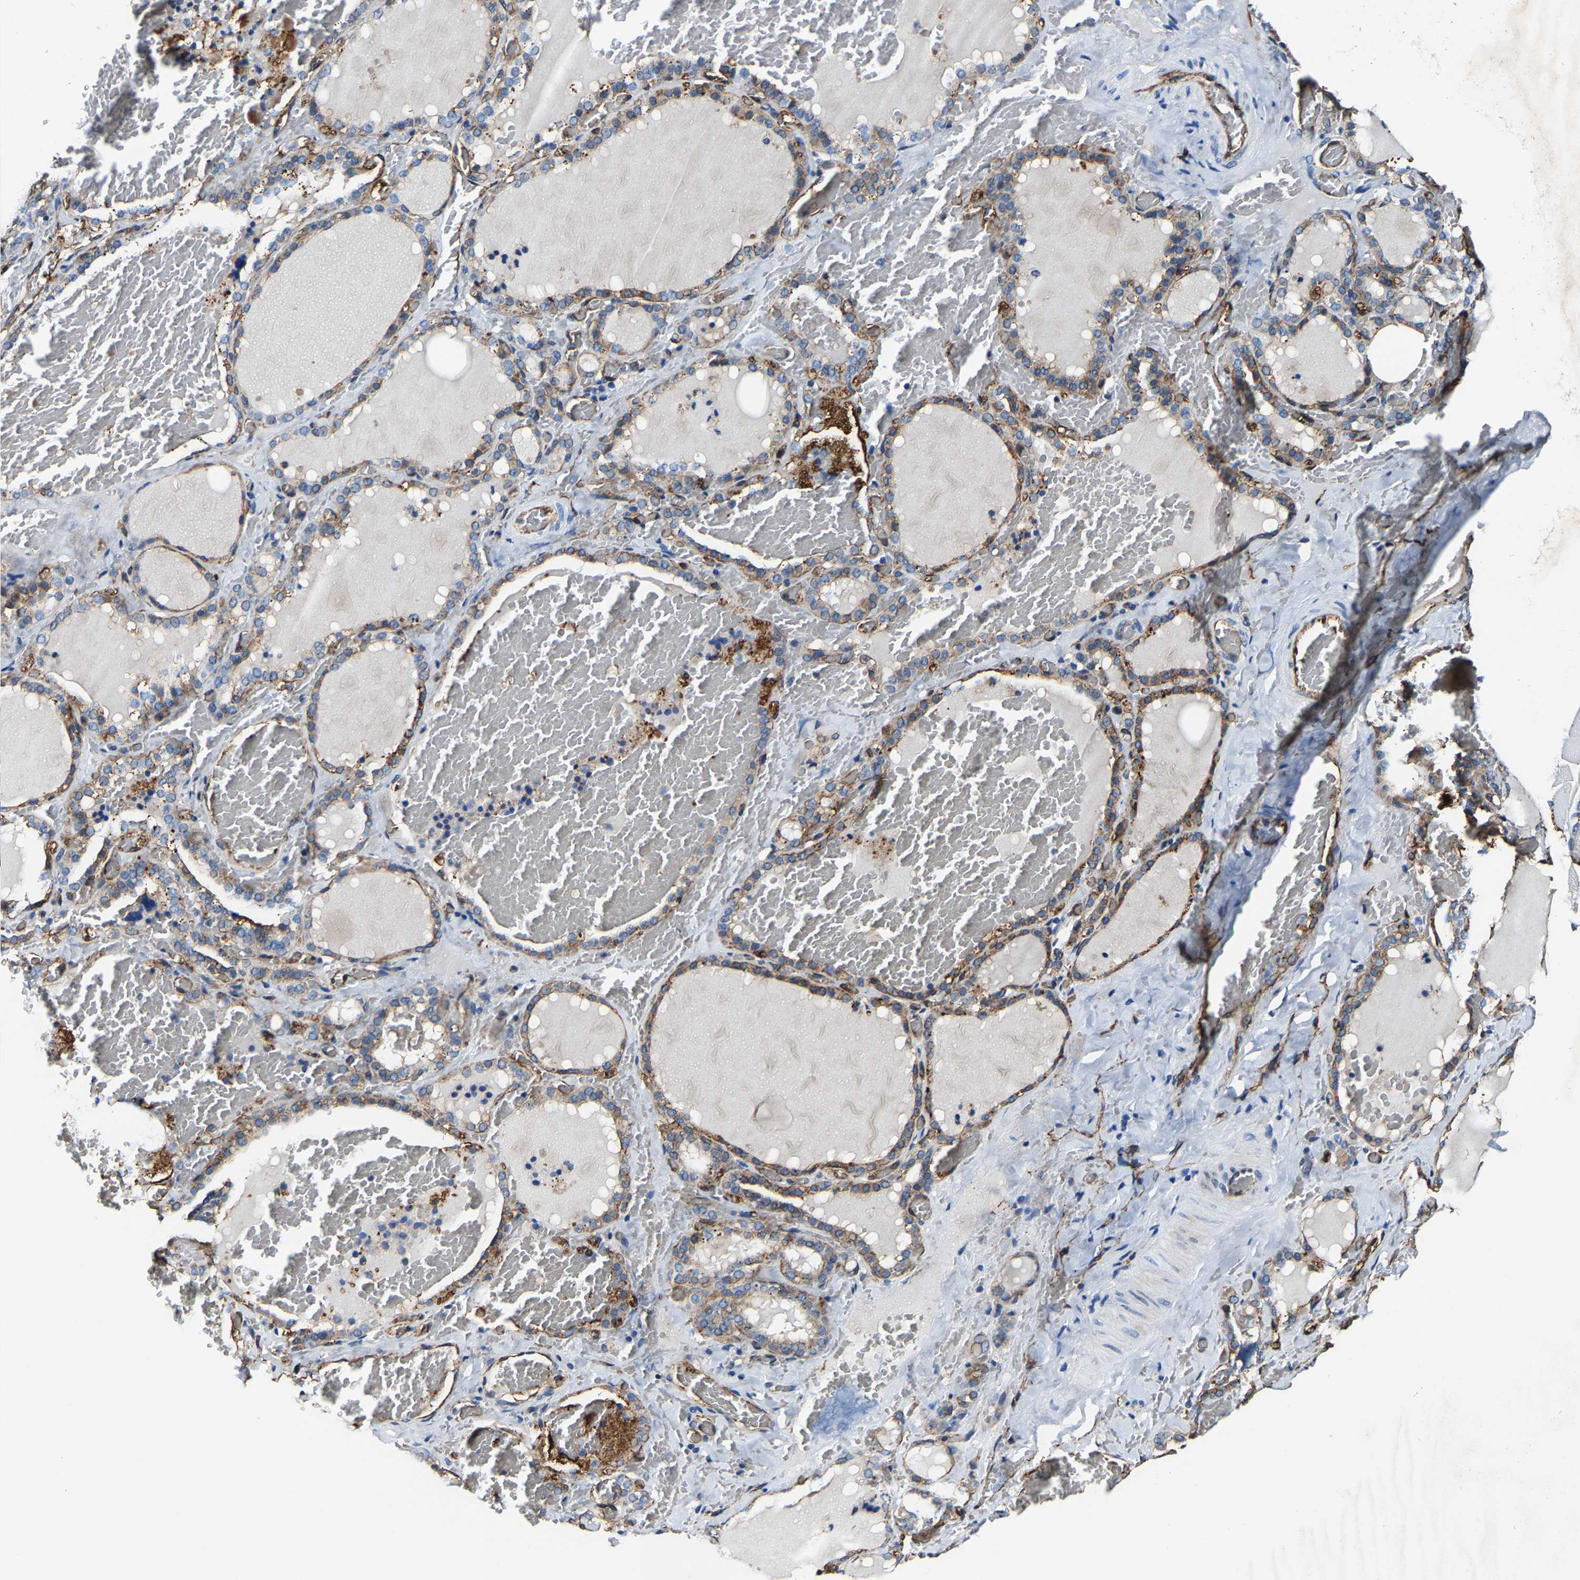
{"staining": {"intensity": "moderate", "quantity": "25%-75%", "location": "cytoplasmic/membranous"}, "tissue": "thyroid gland", "cell_type": "Glandular cells", "image_type": "normal", "snomed": [{"axis": "morphology", "description": "Normal tissue, NOS"}, {"axis": "topography", "description": "Thyroid gland"}], "caption": "The image exhibits staining of benign thyroid gland, revealing moderate cytoplasmic/membranous protein positivity (brown color) within glandular cells. (Stains: DAB in brown, nuclei in blue, Microscopy: brightfield microscopy at high magnification).", "gene": "GFRA3", "patient": {"sex": "female", "age": 22}}